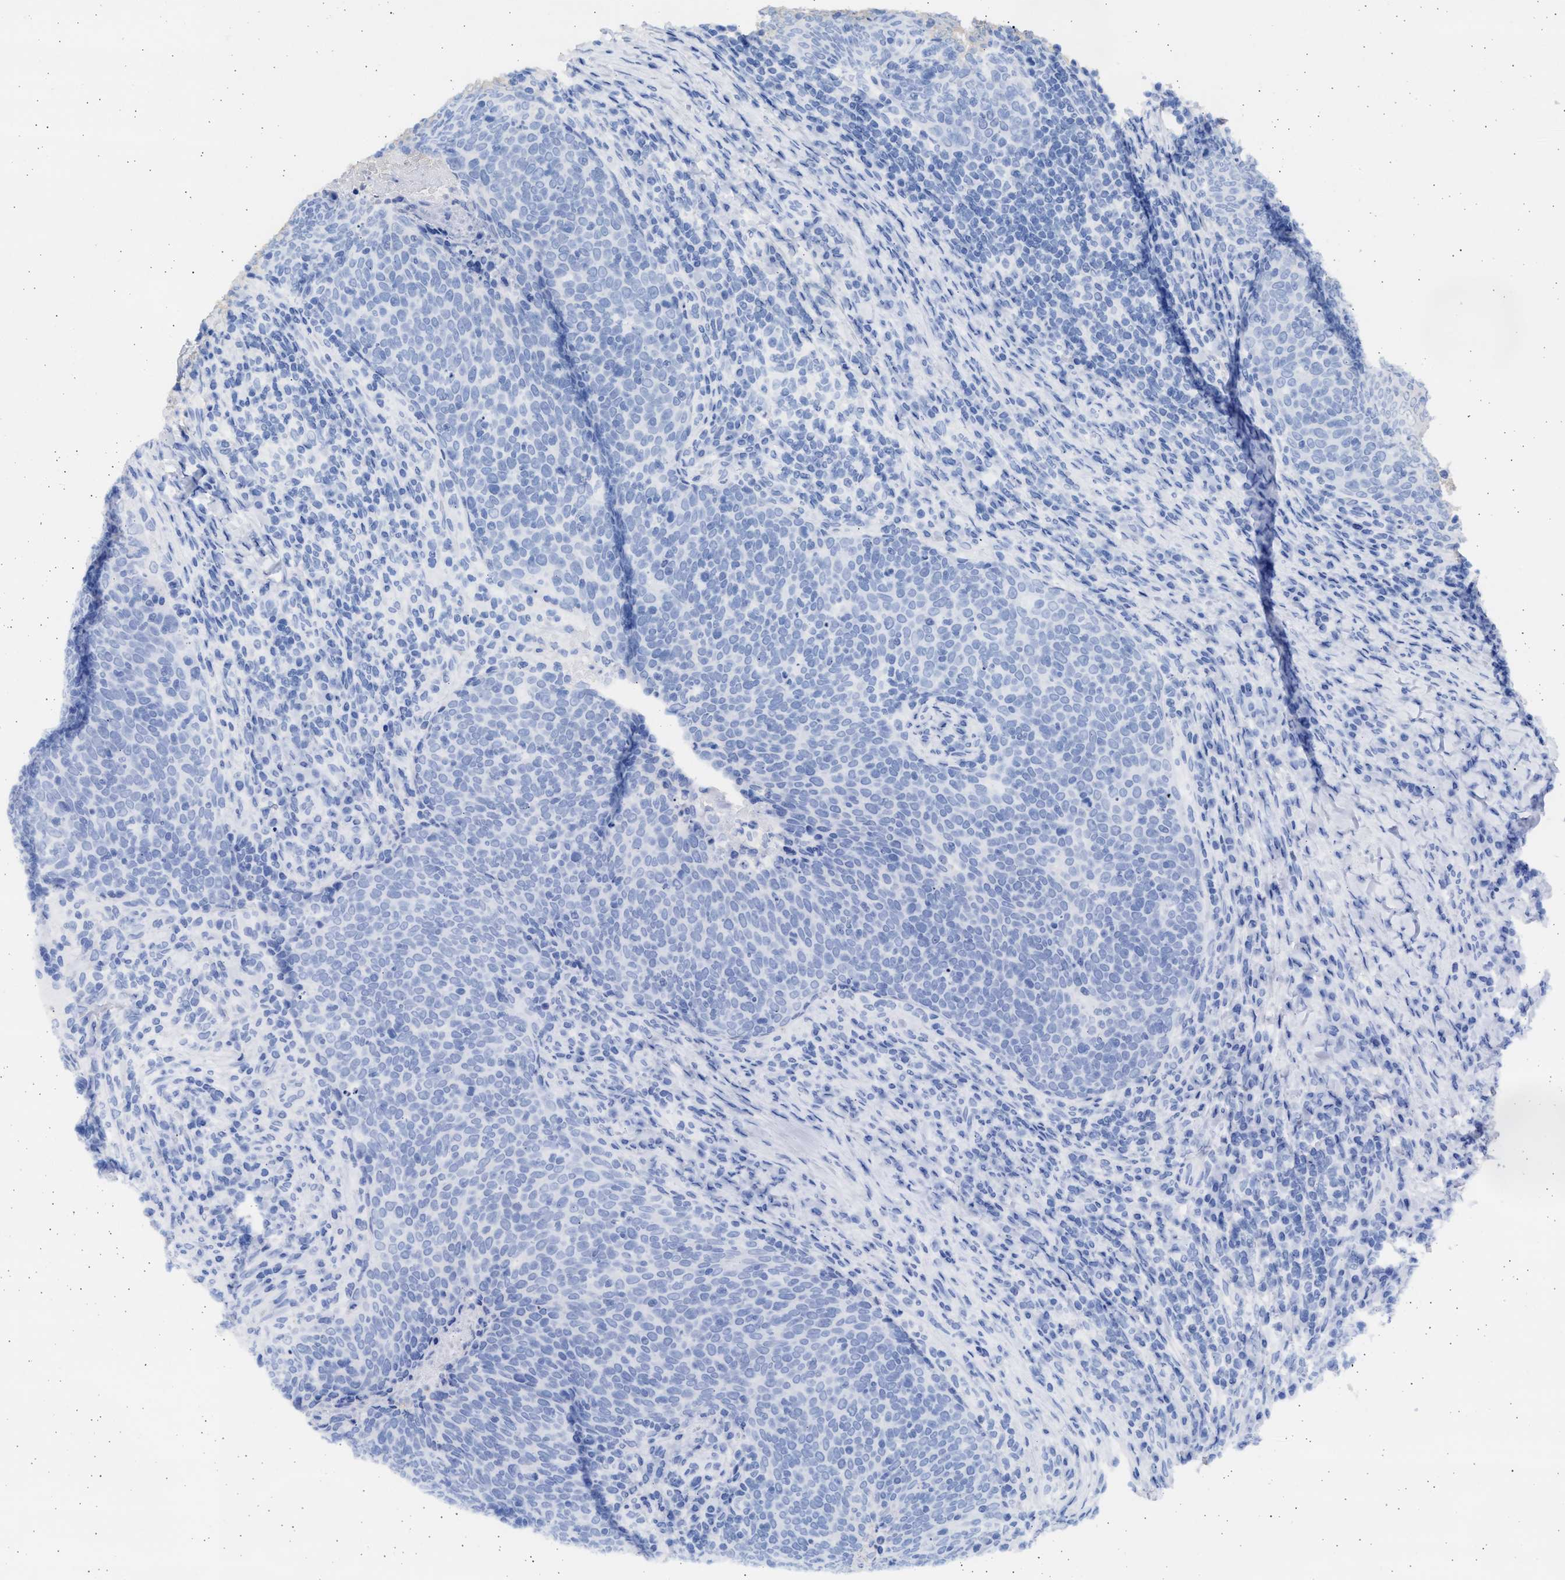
{"staining": {"intensity": "negative", "quantity": "none", "location": "none"}, "tissue": "head and neck cancer", "cell_type": "Tumor cells", "image_type": "cancer", "snomed": [{"axis": "morphology", "description": "Squamous cell carcinoma, NOS"}, {"axis": "morphology", "description": "Squamous cell carcinoma, metastatic, NOS"}, {"axis": "topography", "description": "Lymph node"}, {"axis": "topography", "description": "Head-Neck"}], "caption": "IHC image of head and neck cancer stained for a protein (brown), which exhibits no staining in tumor cells.", "gene": "ALDOC", "patient": {"sex": "male", "age": 62}}